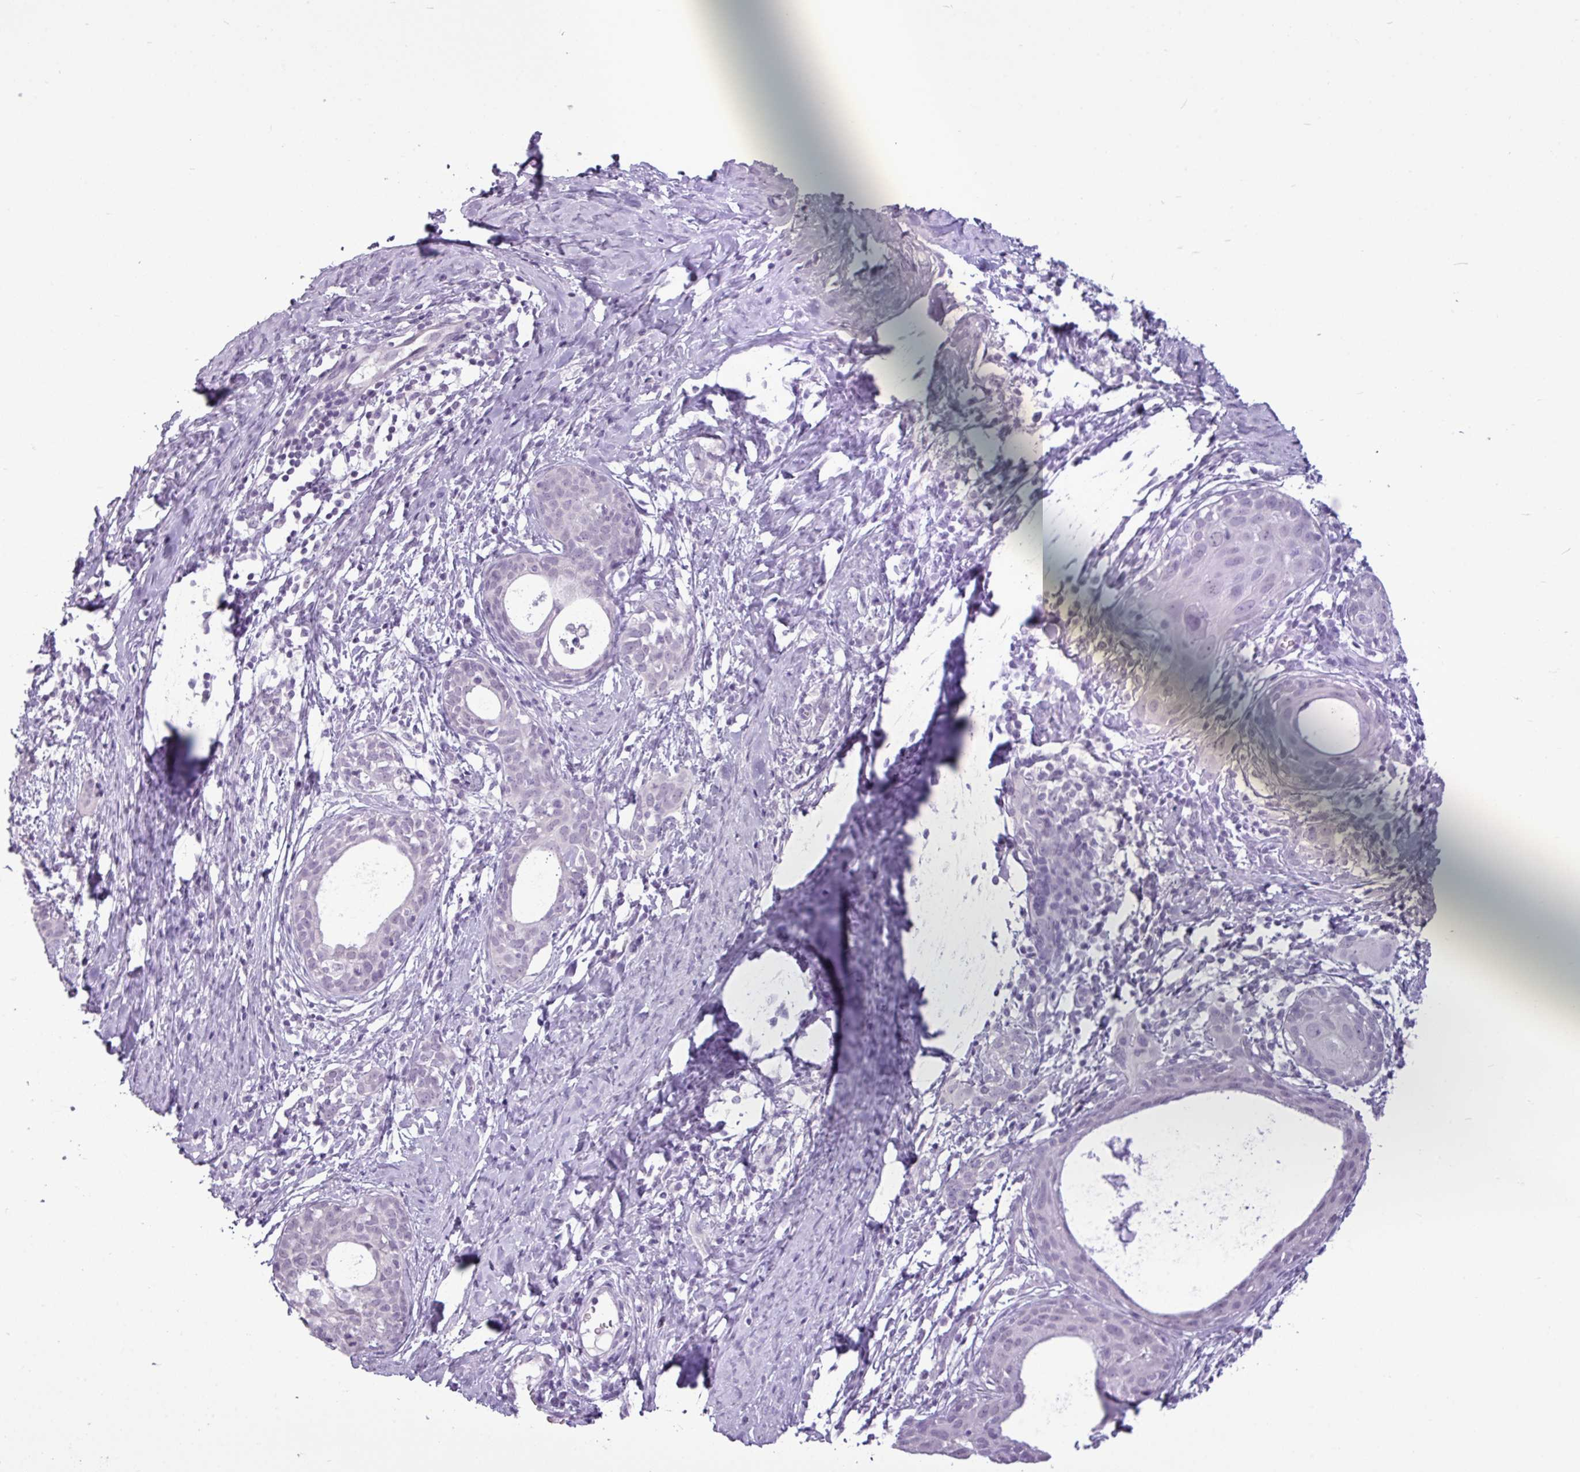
{"staining": {"intensity": "negative", "quantity": "none", "location": "none"}, "tissue": "cervical cancer", "cell_type": "Tumor cells", "image_type": "cancer", "snomed": [{"axis": "morphology", "description": "Squamous cell carcinoma, NOS"}, {"axis": "topography", "description": "Cervix"}], "caption": "DAB (3,3'-diaminobenzidine) immunohistochemical staining of human cervical cancer exhibits no significant expression in tumor cells.", "gene": "AMY2A", "patient": {"sex": "female", "age": 52}}